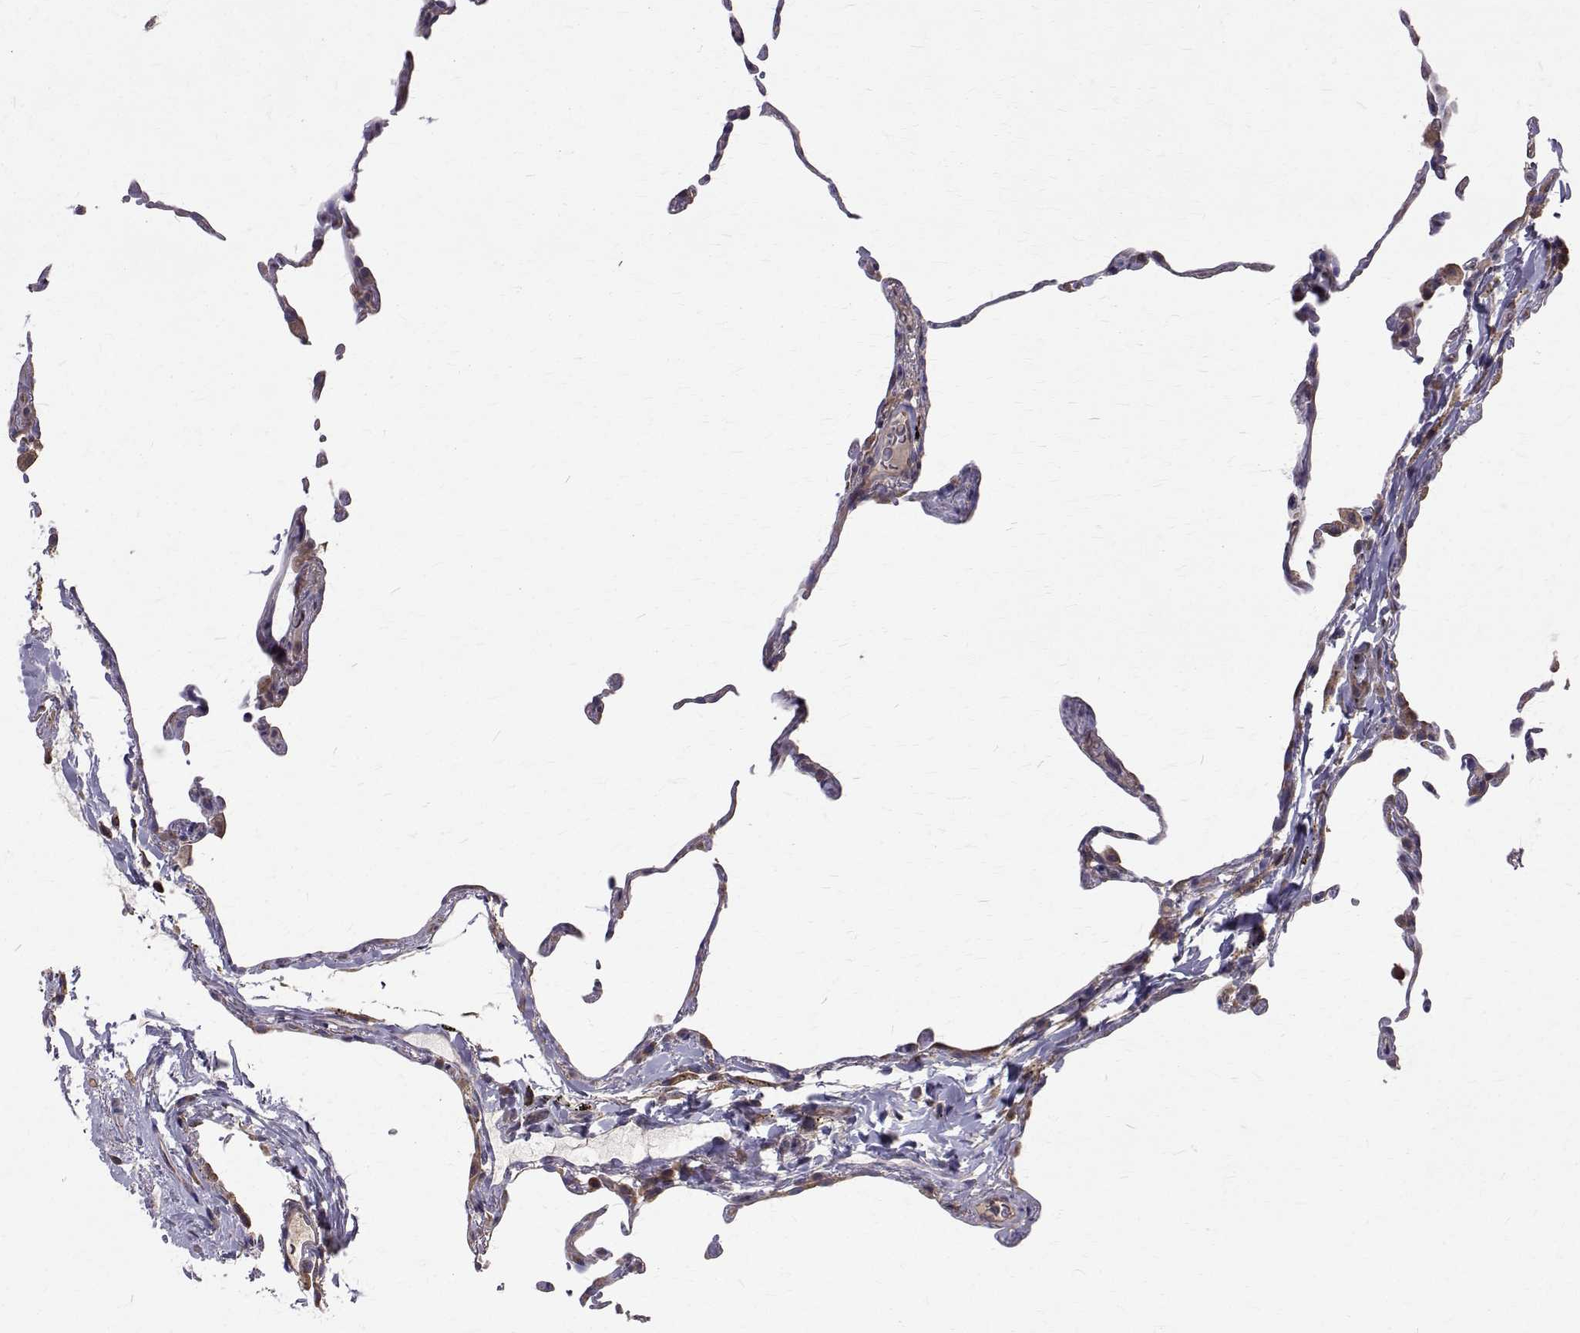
{"staining": {"intensity": "negative", "quantity": "none", "location": "none"}, "tissue": "lung", "cell_type": "Alveolar cells", "image_type": "normal", "snomed": [{"axis": "morphology", "description": "Normal tissue, NOS"}, {"axis": "topography", "description": "Lung"}], "caption": "Immunohistochemistry (IHC) of normal lung demonstrates no positivity in alveolar cells.", "gene": "FARSB", "patient": {"sex": "female", "age": 57}}